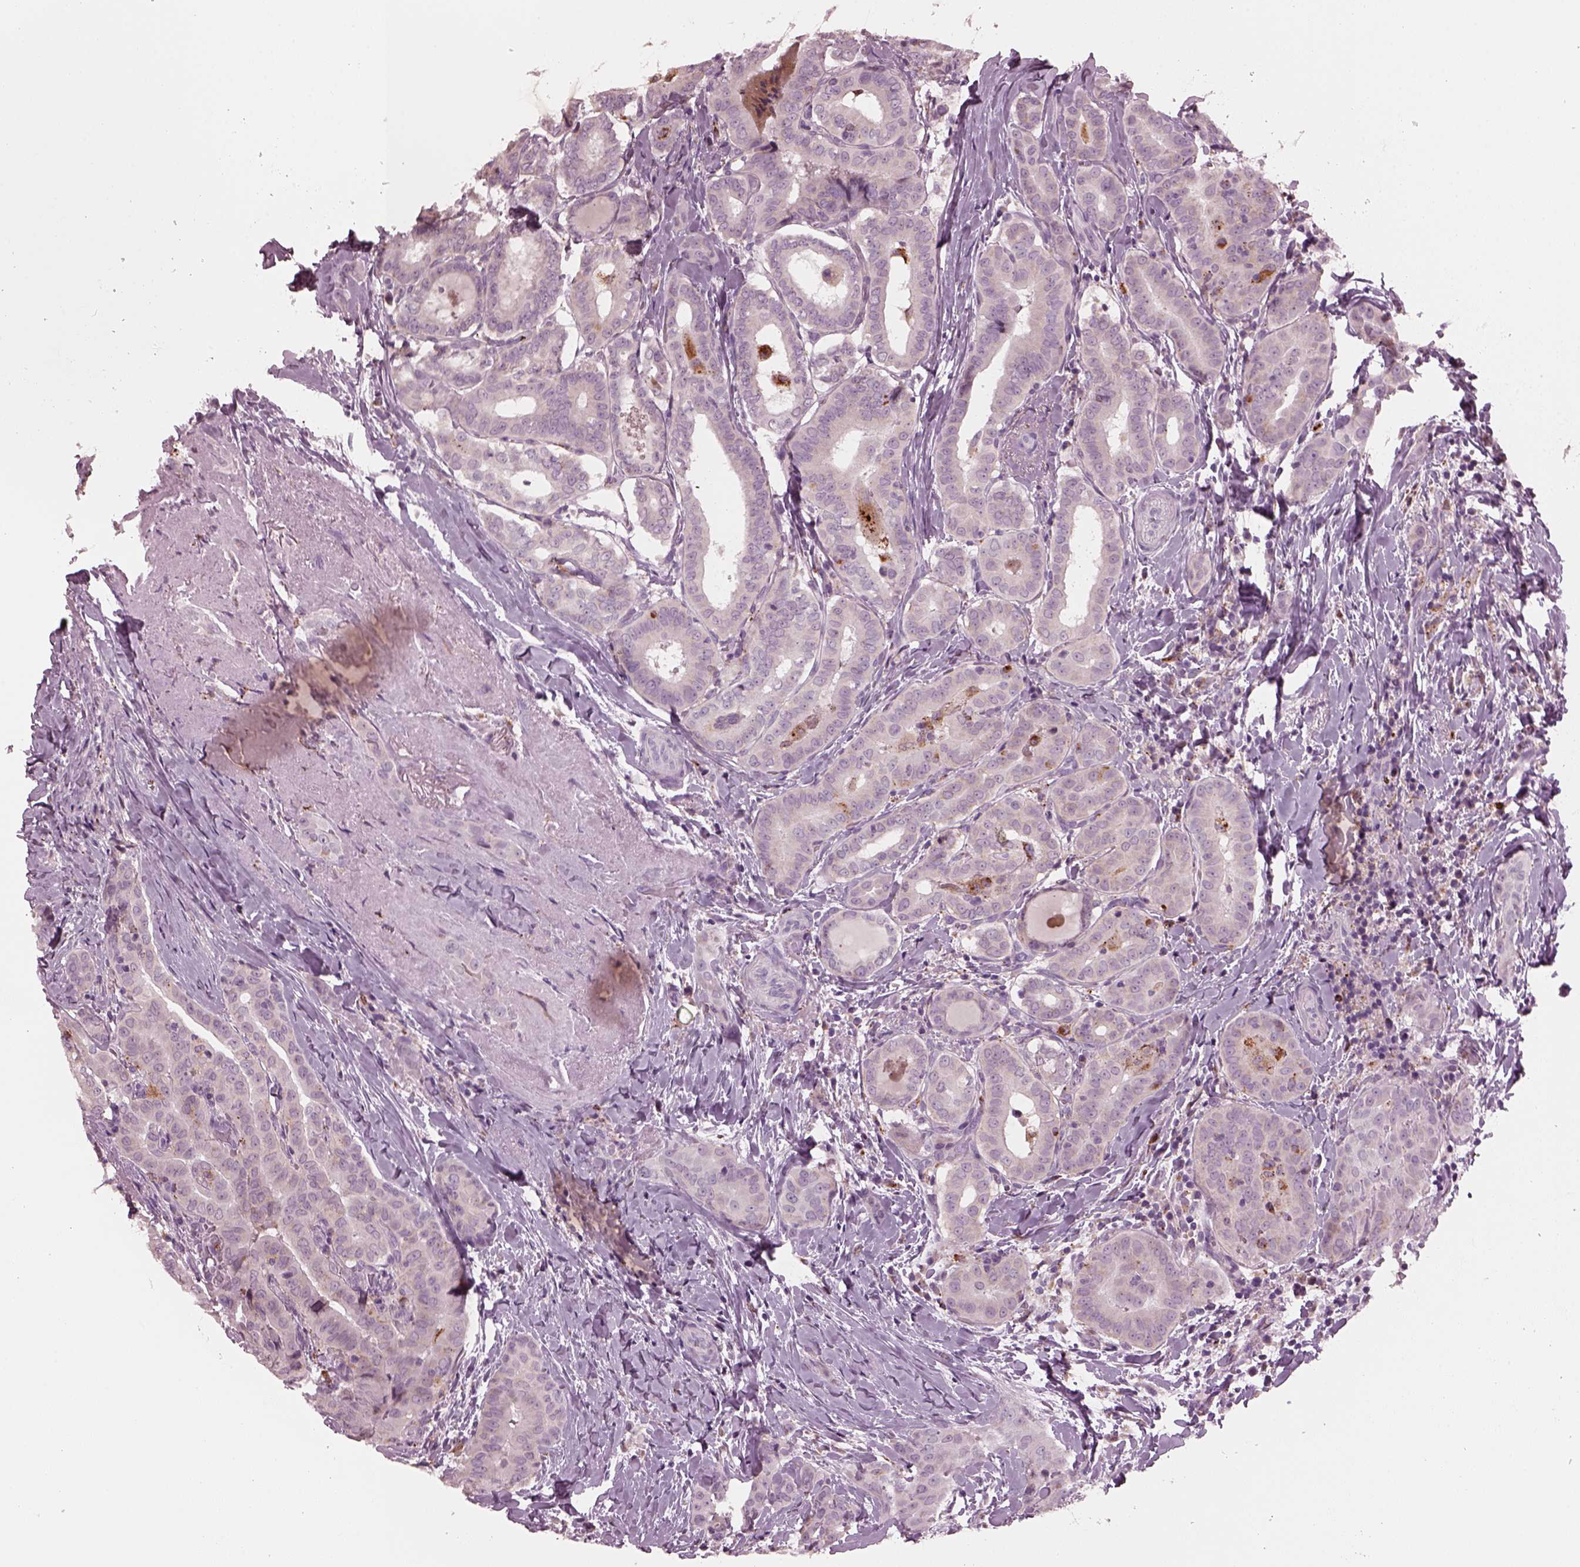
{"staining": {"intensity": "negative", "quantity": "none", "location": "none"}, "tissue": "thyroid cancer", "cell_type": "Tumor cells", "image_type": "cancer", "snomed": [{"axis": "morphology", "description": "Papillary adenocarcinoma, NOS"}, {"axis": "morphology", "description": "Papillary adenoma metastatic"}, {"axis": "topography", "description": "Thyroid gland"}], "caption": "IHC of human papillary adenocarcinoma (thyroid) displays no positivity in tumor cells.", "gene": "SLAMF8", "patient": {"sex": "female", "age": 50}}